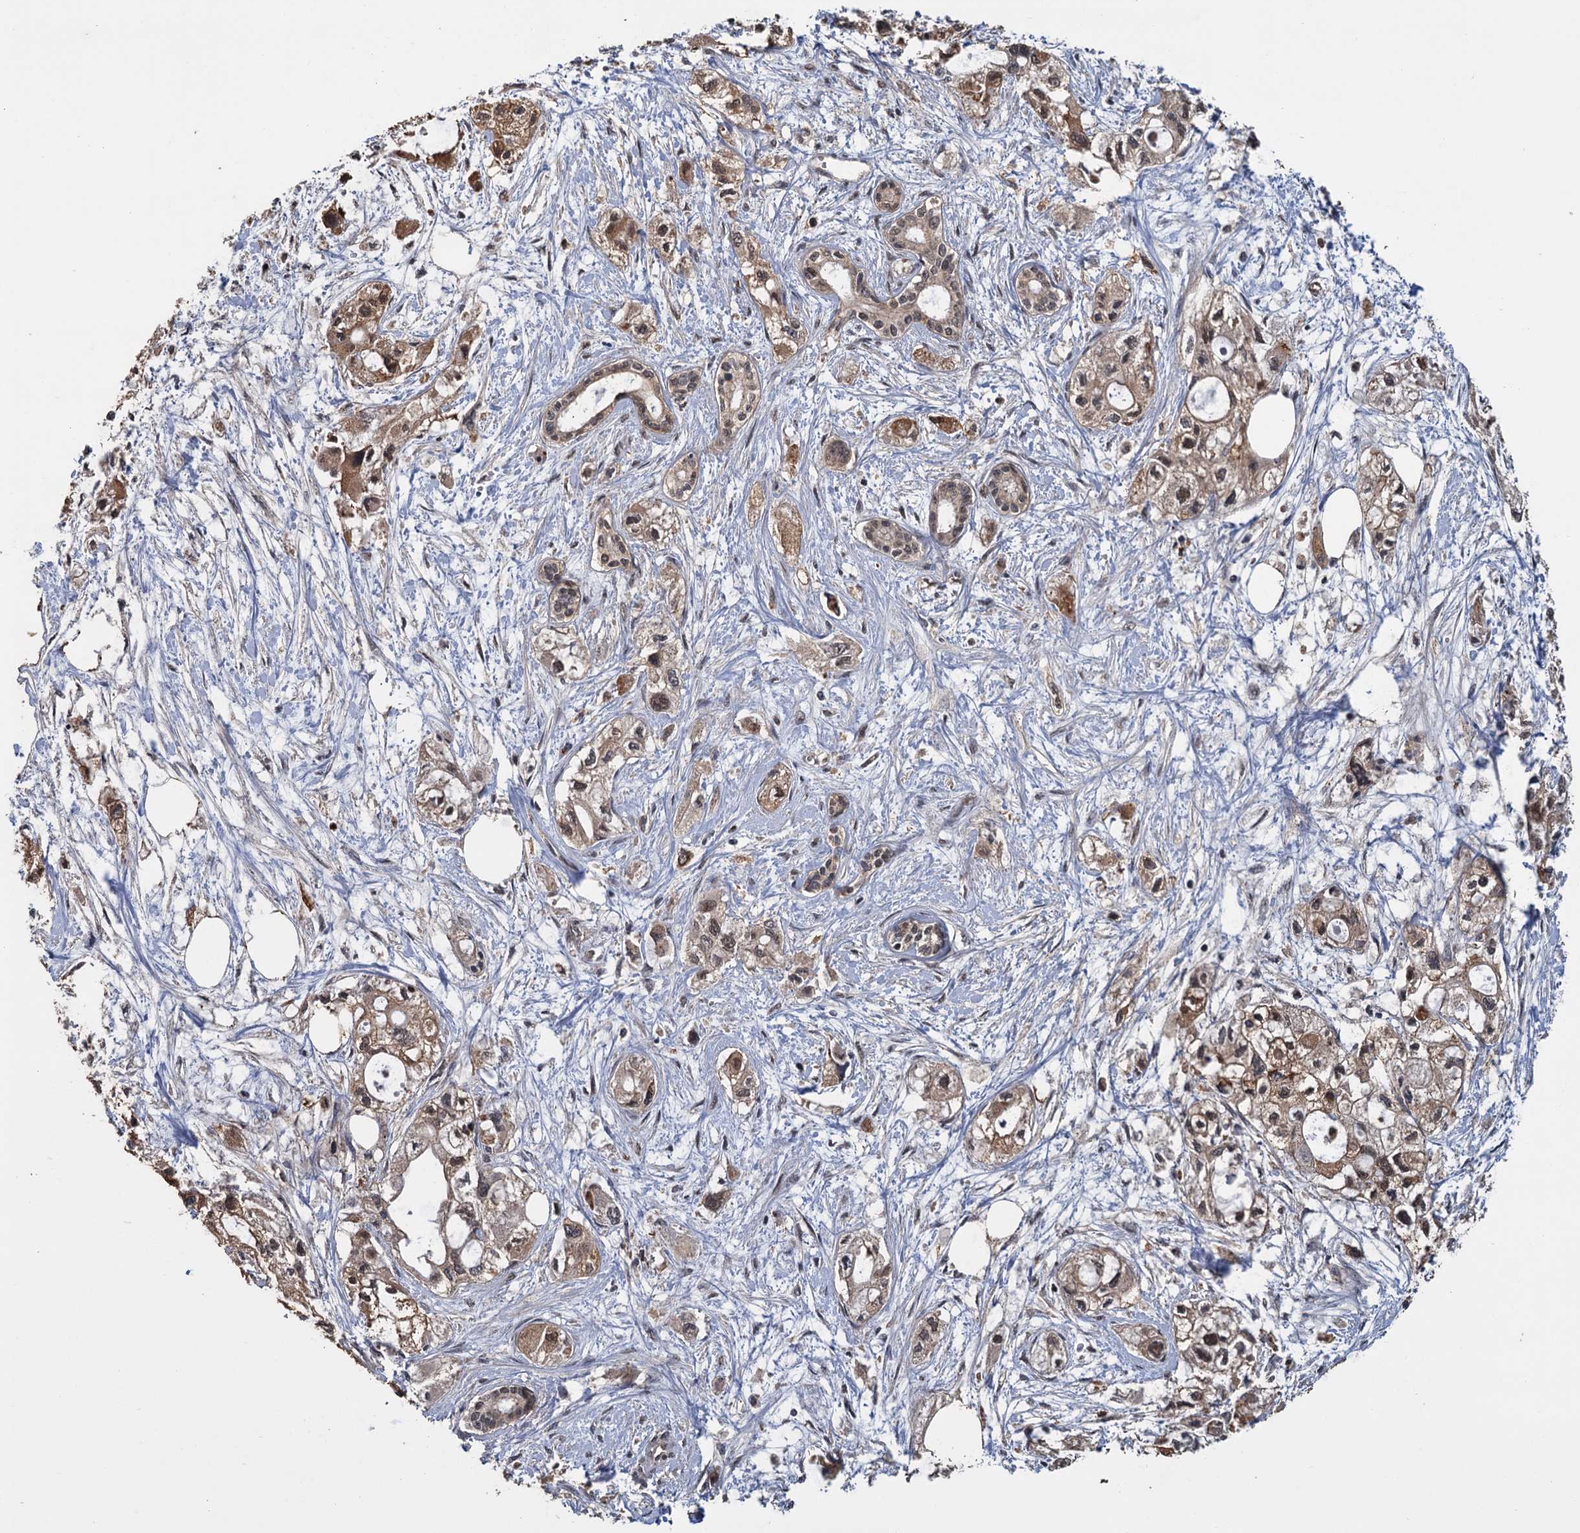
{"staining": {"intensity": "moderate", "quantity": ">75%", "location": "cytoplasmic/membranous,nuclear"}, "tissue": "pancreatic cancer", "cell_type": "Tumor cells", "image_type": "cancer", "snomed": [{"axis": "morphology", "description": "Adenocarcinoma, NOS"}, {"axis": "topography", "description": "Pancreas"}], "caption": "An immunohistochemistry histopathology image of tumor tissue is shown. Protein staining in brown shows moderate cytoplasmic/membranous and nuclear positivity in pancreatic adenocarcinoma within tumor cells.", "gene": "KANSL2", "patient": {"sex": "male", "age": 75}}